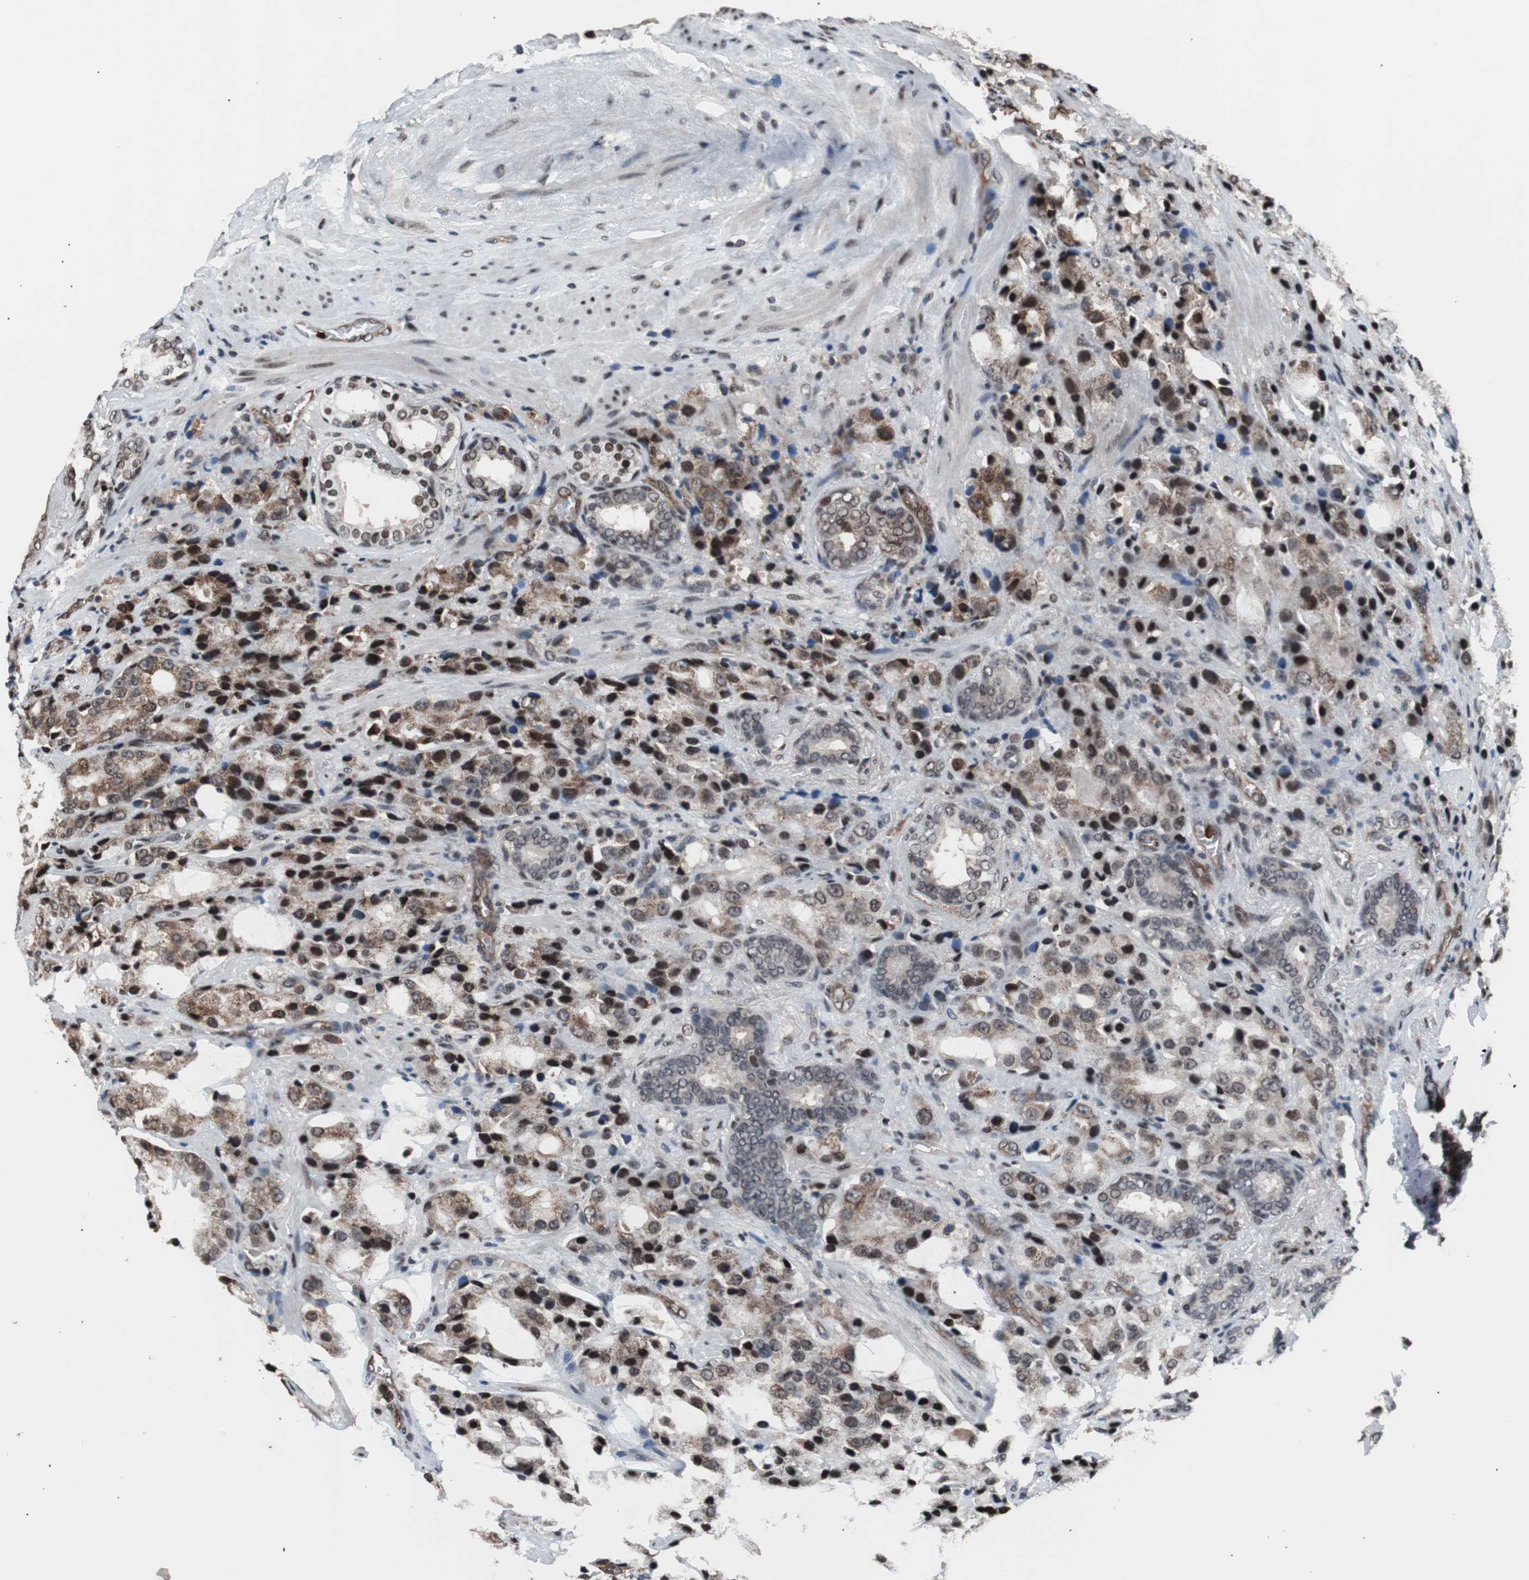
{"staining": {"intensity": "strong", "quantity": "25%-75%", "location": "nuclear"}, "tissue": "prostate cancer", "cell_type": "Tumor cells", "image_type": "cancer", "snomed": [{"axis": "morphology", "description": "Adenocarcinoma, High grade"}, {"axis": "topography", "description": "Prostate"}], "caption": "Tumor cells show high levels of strong nuclear positivity in about 25%-75% of cells in human prostate high-grade adenocarcinoma.", "gene": "POGZ", "patient": {"sex": "male", "age": 70}}